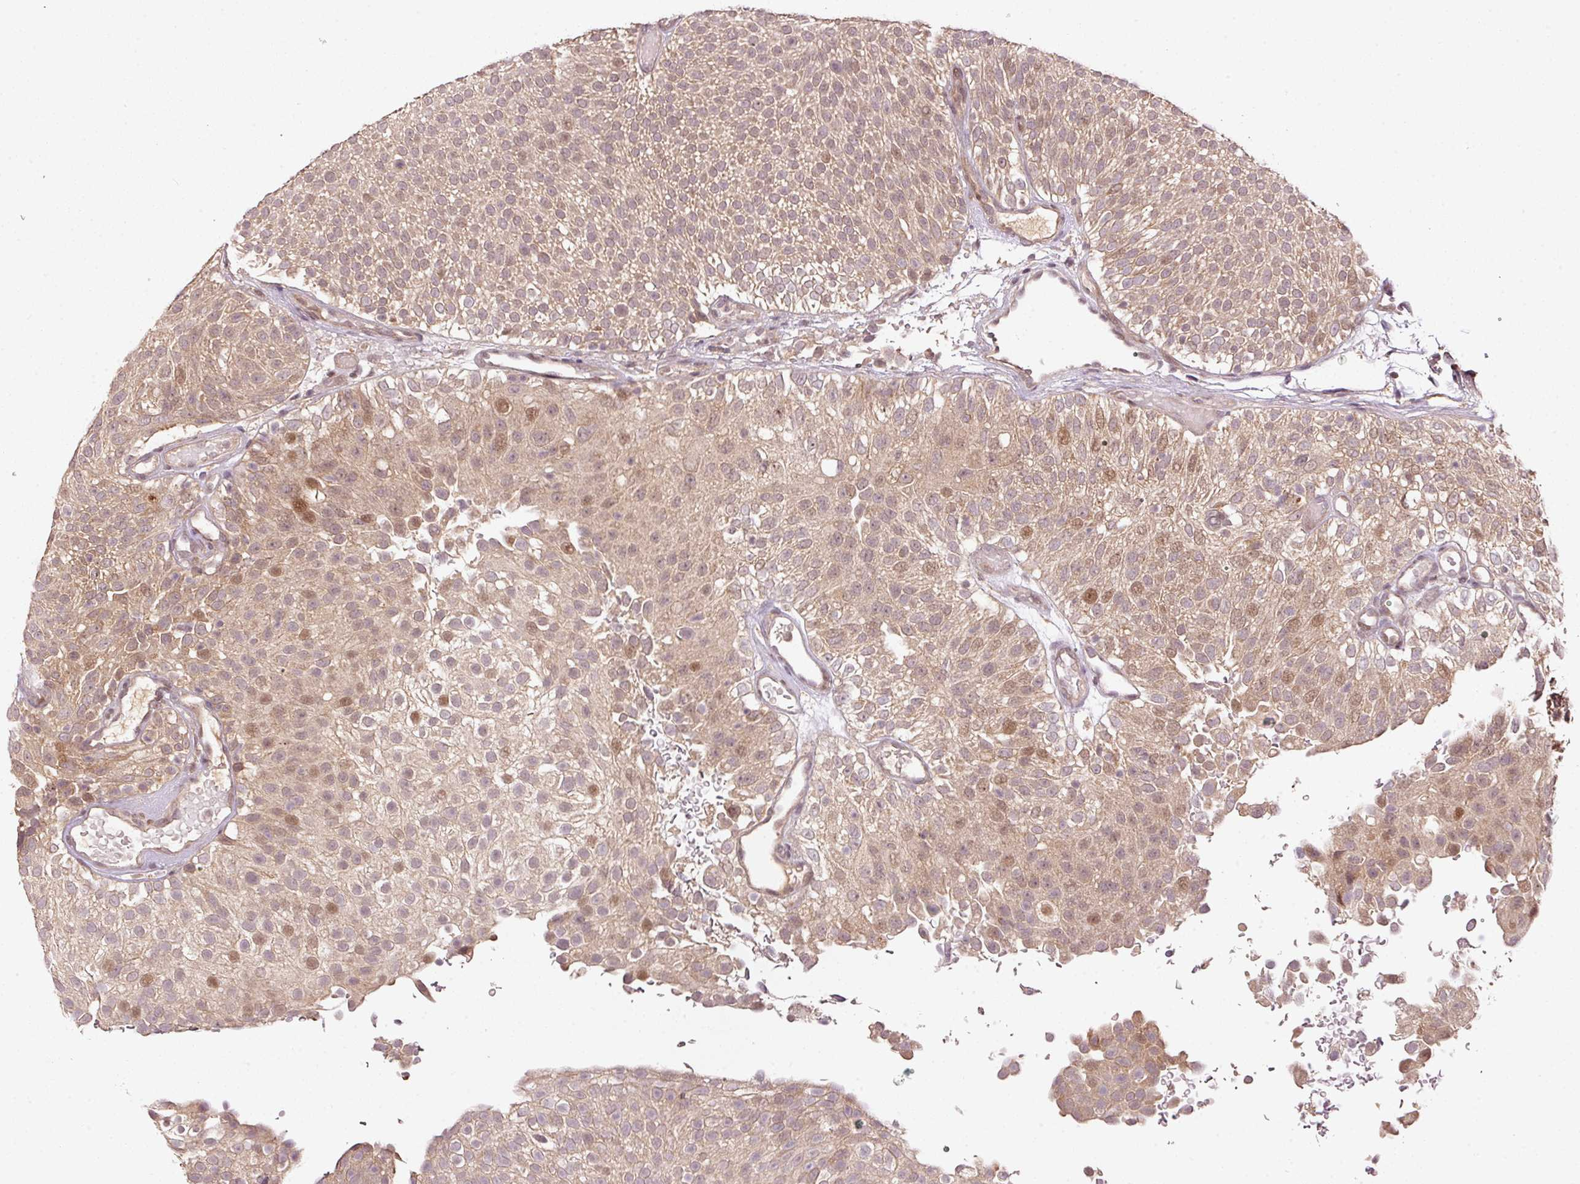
{"staining": {"intensity": "moderate", "quantity": "<25%", "location": "cytoplasmic/membranous,nuclear"}, "tissue": "urothelial cancer", "cell_type": "Tumor cells", "image_type": "cancer", "snomed": [{"axis": "morphology", "description": "Urothelial carcinoma, Low grade"}, {"axis": "topography", "description": "Urinary bladder"}], "caption": "This image exhibits IHC staining of human low-grade urothelial carcinoma, with low moderate cytoplasmic/membranous and nuclear staining in about <25% of tumor cells.", "gene": "PCDHB1", "patient": {"sex": "male", "age": 78}}